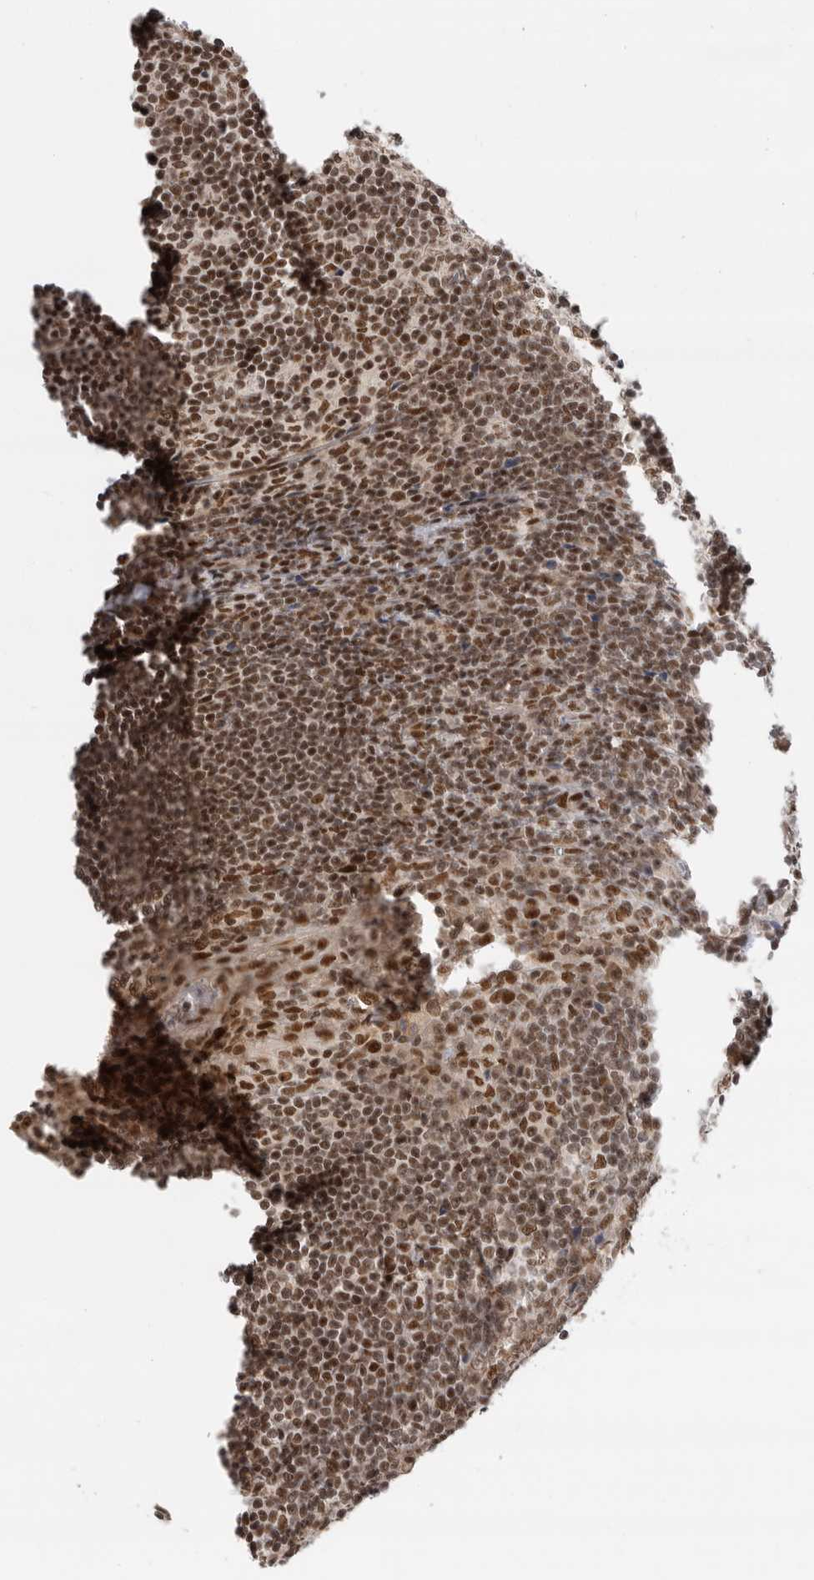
{"staining": {"intensity": "moderate", "quantity": ">75%", "location": "nuclear"}, "tissue": "tonsil", "cell_type": "Germinal center cells", "image_type": "normal", "snomed": [{"axis": "morphology", "description": "Normal tissue, NOS"}, {"axis": "topography", "description": "Tonsil"}], "caption": "Protein staining reveals moderate nuclear positivity in approximately >75% of germinal center cells in normal tonsil.", "gene": "ZNF830", "patient": {"sex": "male", "age": 37}}